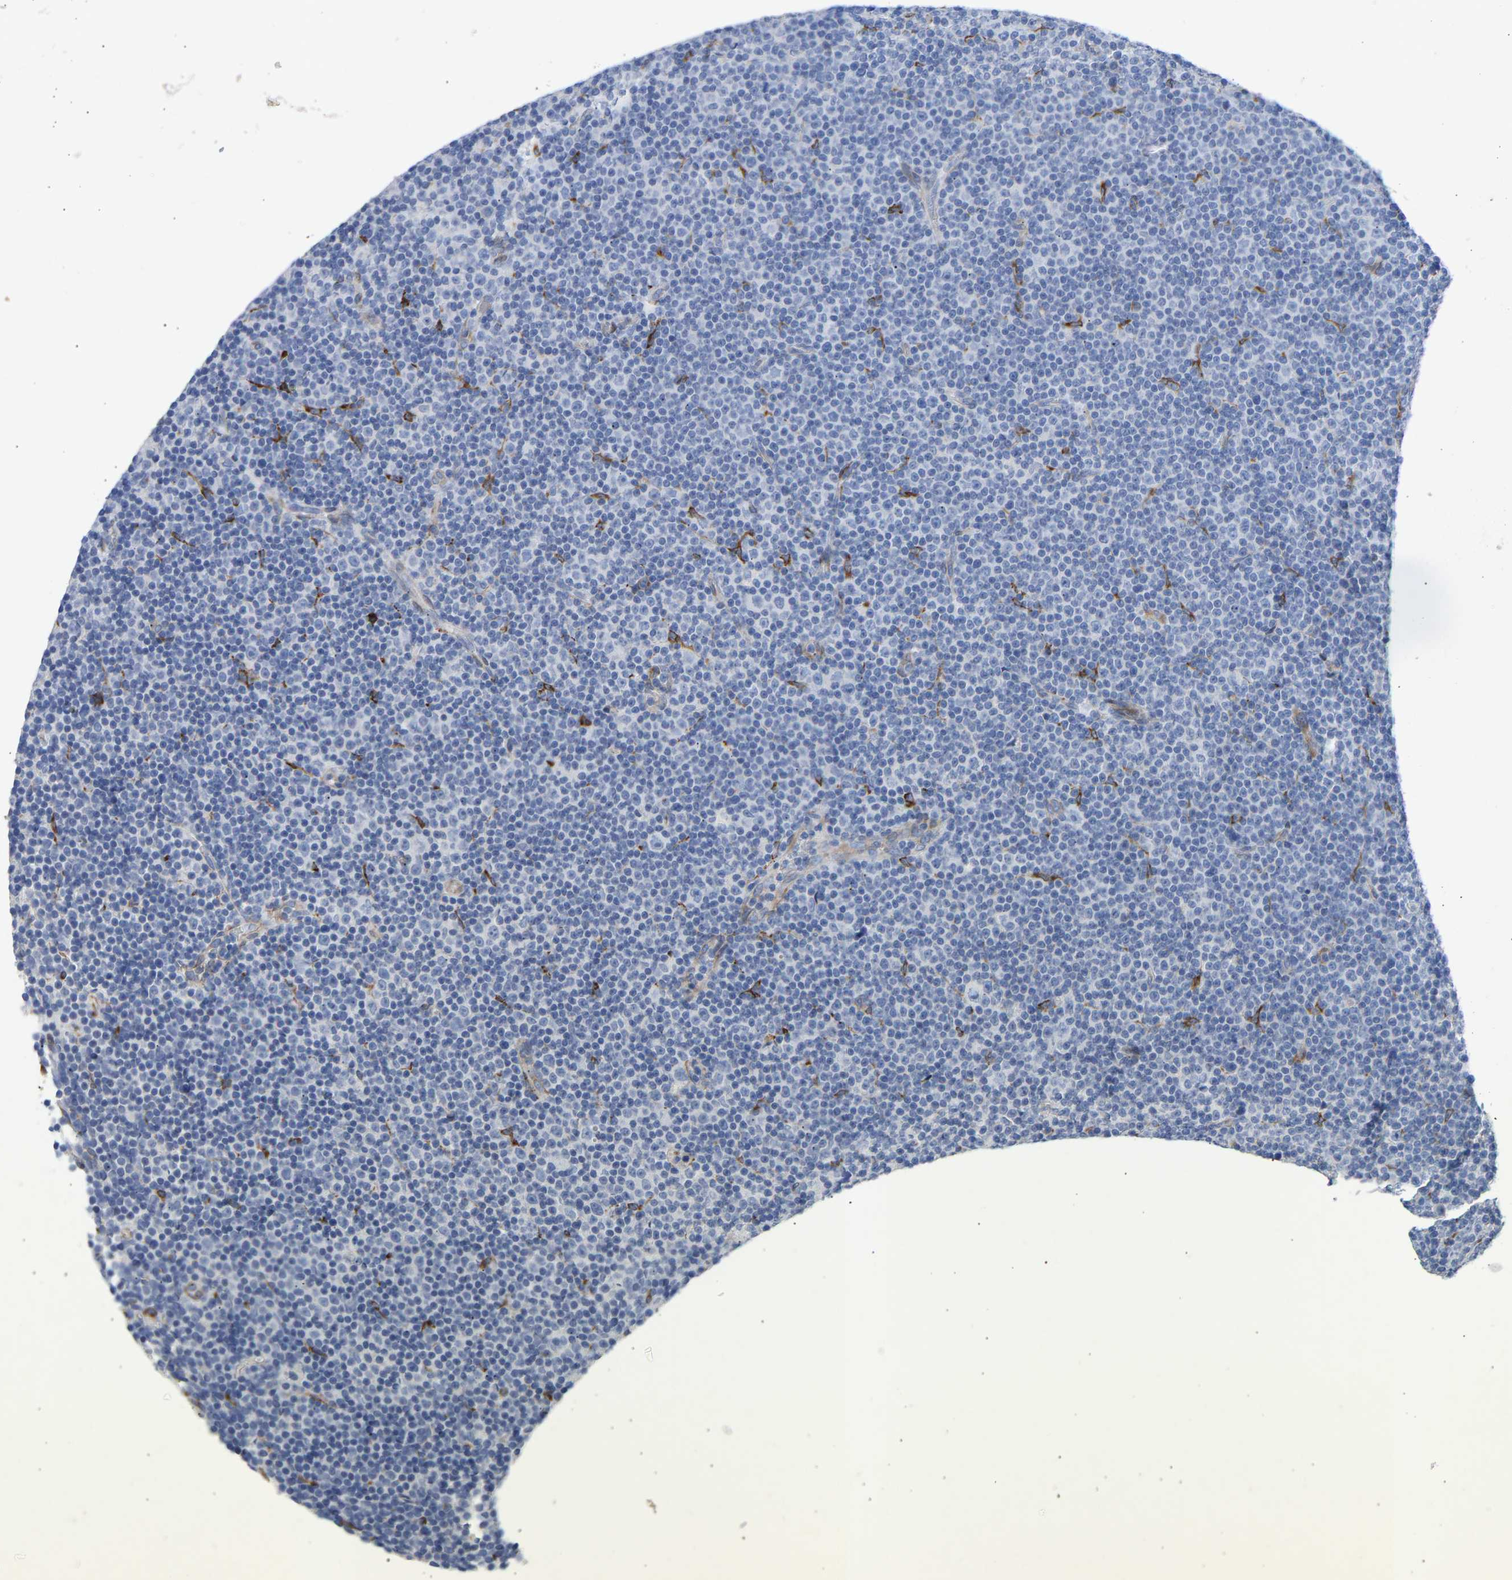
{"staining": {"intensity": "negative", "quantity": "none", "location": "none"}, "tissue": "lymphoma", "cell_type": "Tumor cells", "image_type": "cancer", "snomed": [{"axis": "morphology", "description": "Malignant lymphoma, non-Hodgkin's type, Low grade"}, {"axis": "topography", "description": "Lymph node"}], "caption": "Protein analysis of lymphoma demonstrates no significant expression in tumor cells. (Stains: DAB immunohistochemistry with hematoxylin counter stain, Microscopy: brightfield microscopy at high magnification).", "gene": "SELENOM", "patient": {"sex": "female", "age": 67}}